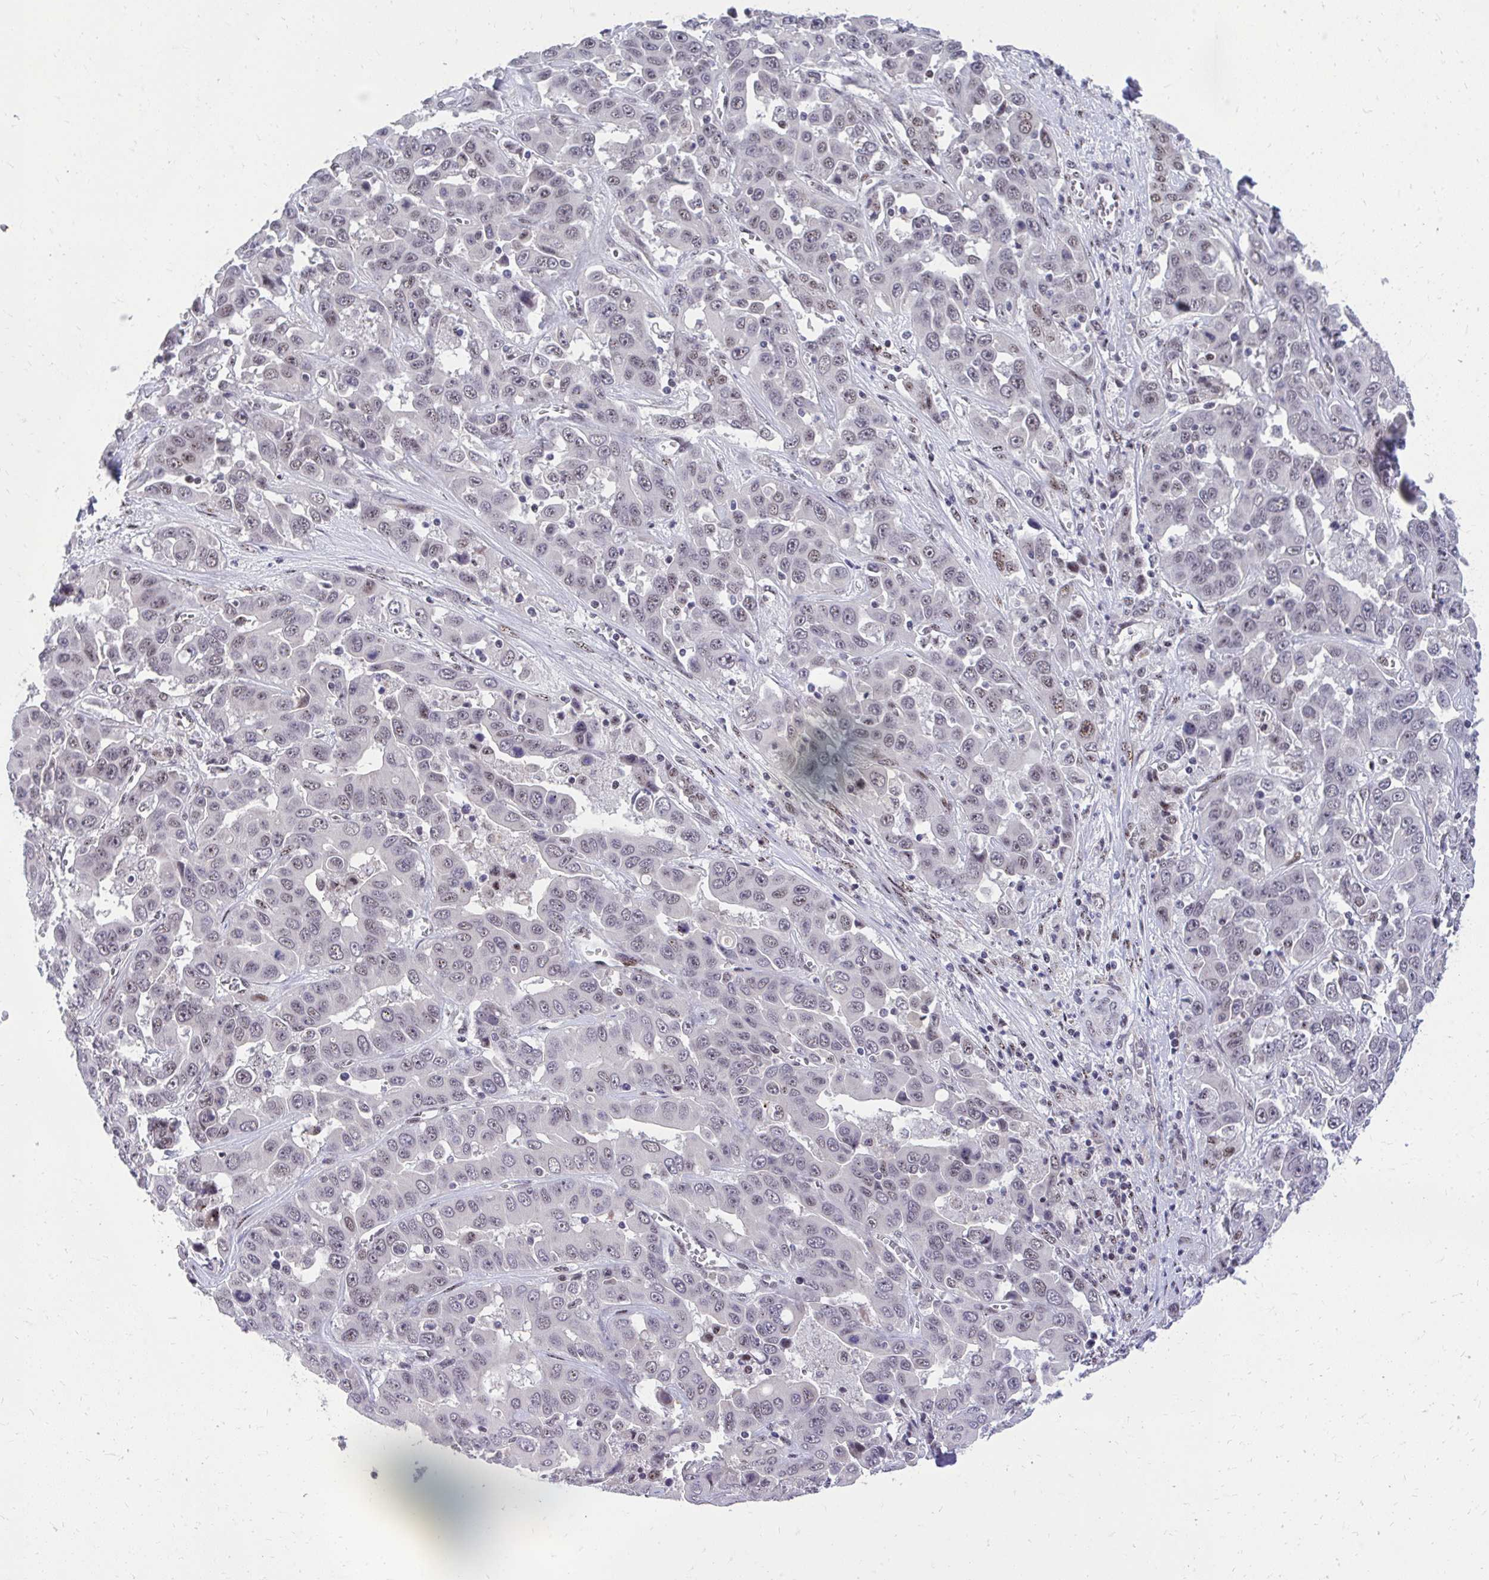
{"staining": {"intensity": "weak", "quantity": "25%-75%", "location": "nuclear"}, "tissue": "liver cancer", "cell_type": "Tumor cells", "image_type": "cancer", "snomed": [{"axis": "morphology", "description": "Cholangiocarcinoma"}, {"axis": "topography", "description": "Liver"}], "caption": "DAB immunohistochemical staining of liver cancer (cholangiocarcinoma) exhibits weak nuclear protein expression in about 25%-75% of tumor cells.", "gene": "HOXA4", "patient": {"sex": "female", "age": 52}}